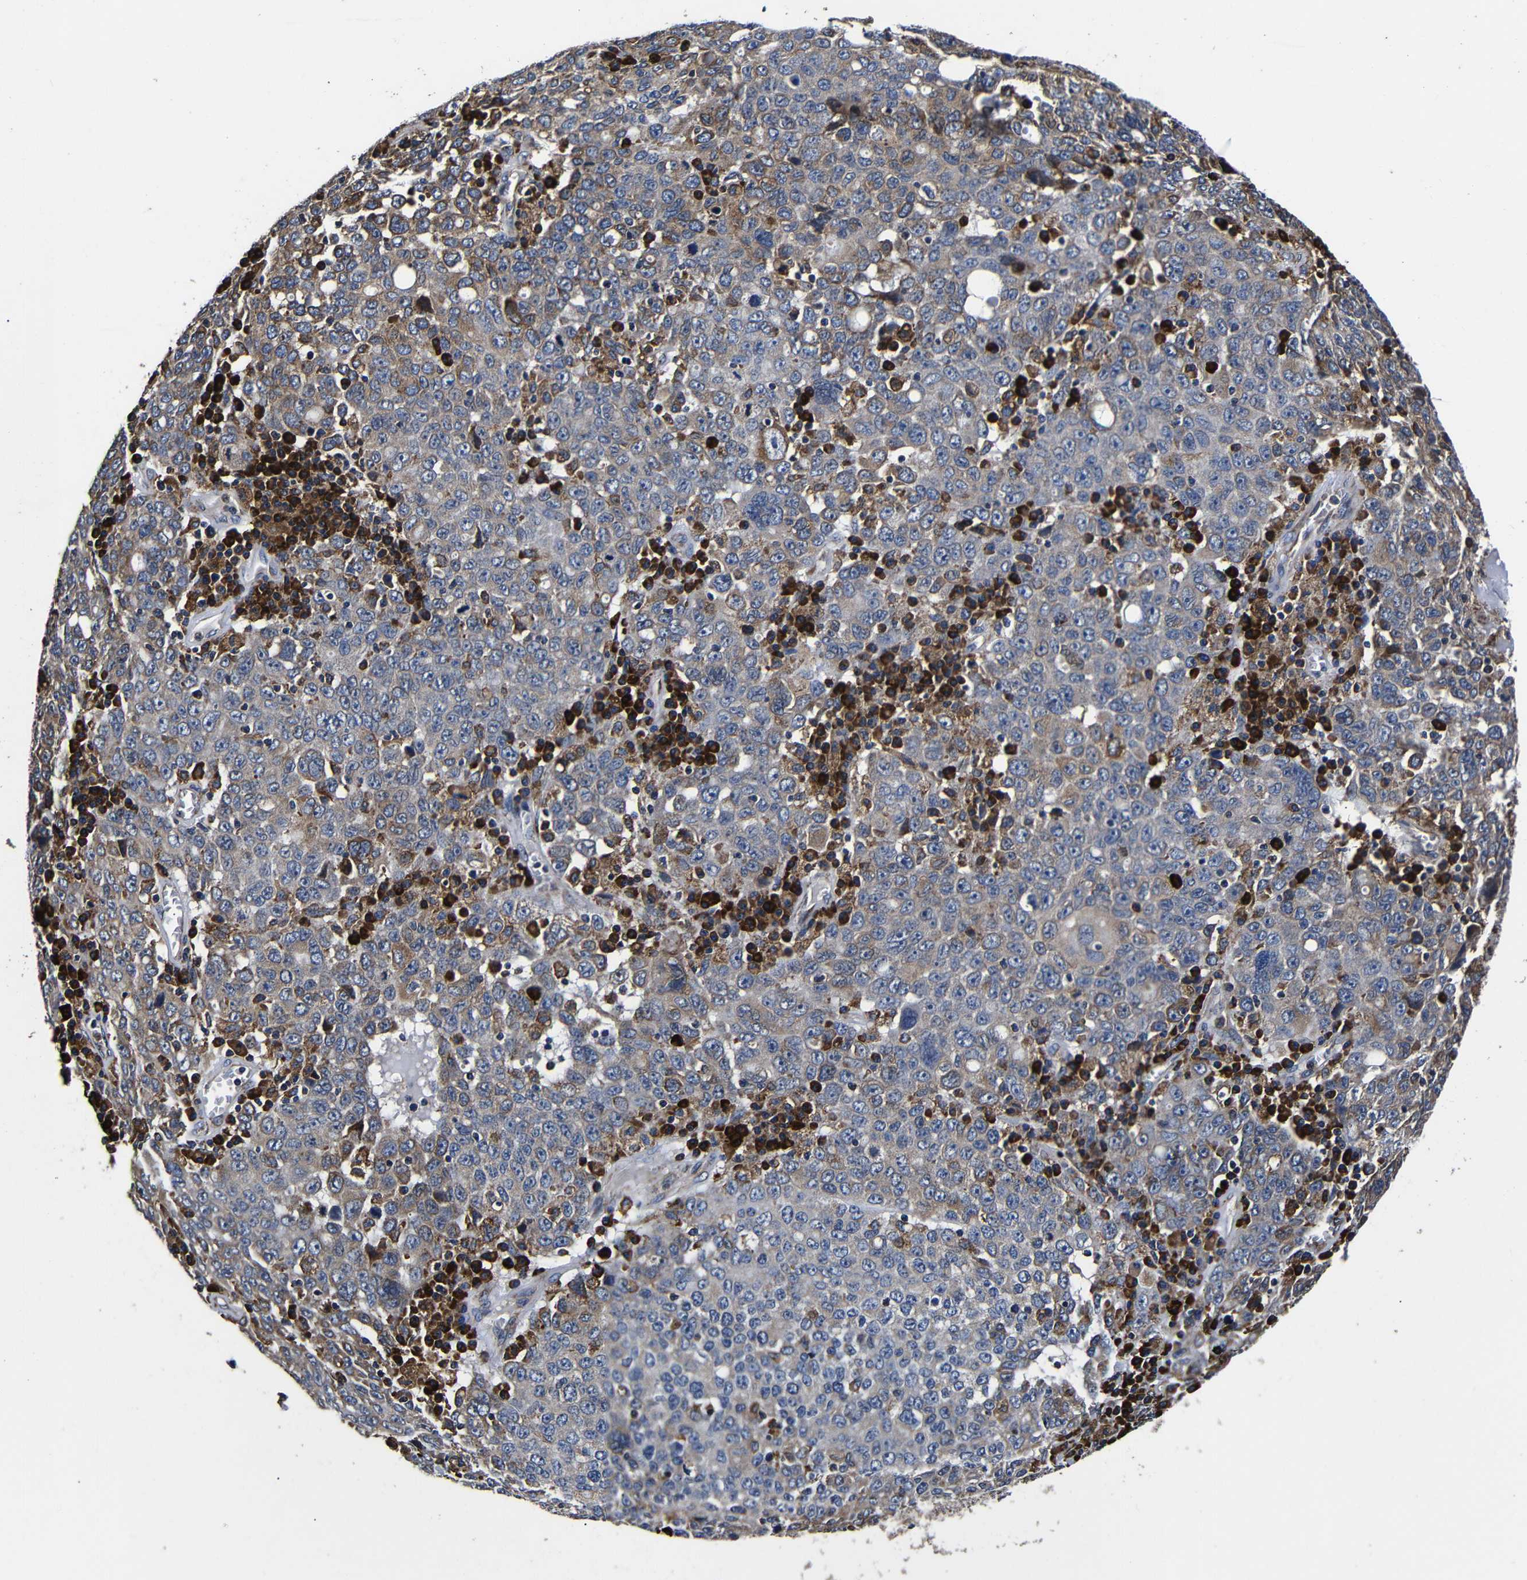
{"staining": {"intensity": "moderate", "quantity": "<25%", "location": "cytoplasmic/membranous"}, "tissue": "ovarian cancer", "cell_type": "Tumor cells", "image_type": "cancer", "snomed": [{"axis": "morphology", "description": "Carcinoma, endometroid"}, {"axis": "topography", "description": "Ovary"}], "caption": "Human ovarian cancer stained with a protein marker demonstrates moderate staining in tumor cells.", "gene": "SCN9A", "patient": {"sex": "female", "age": 62}}